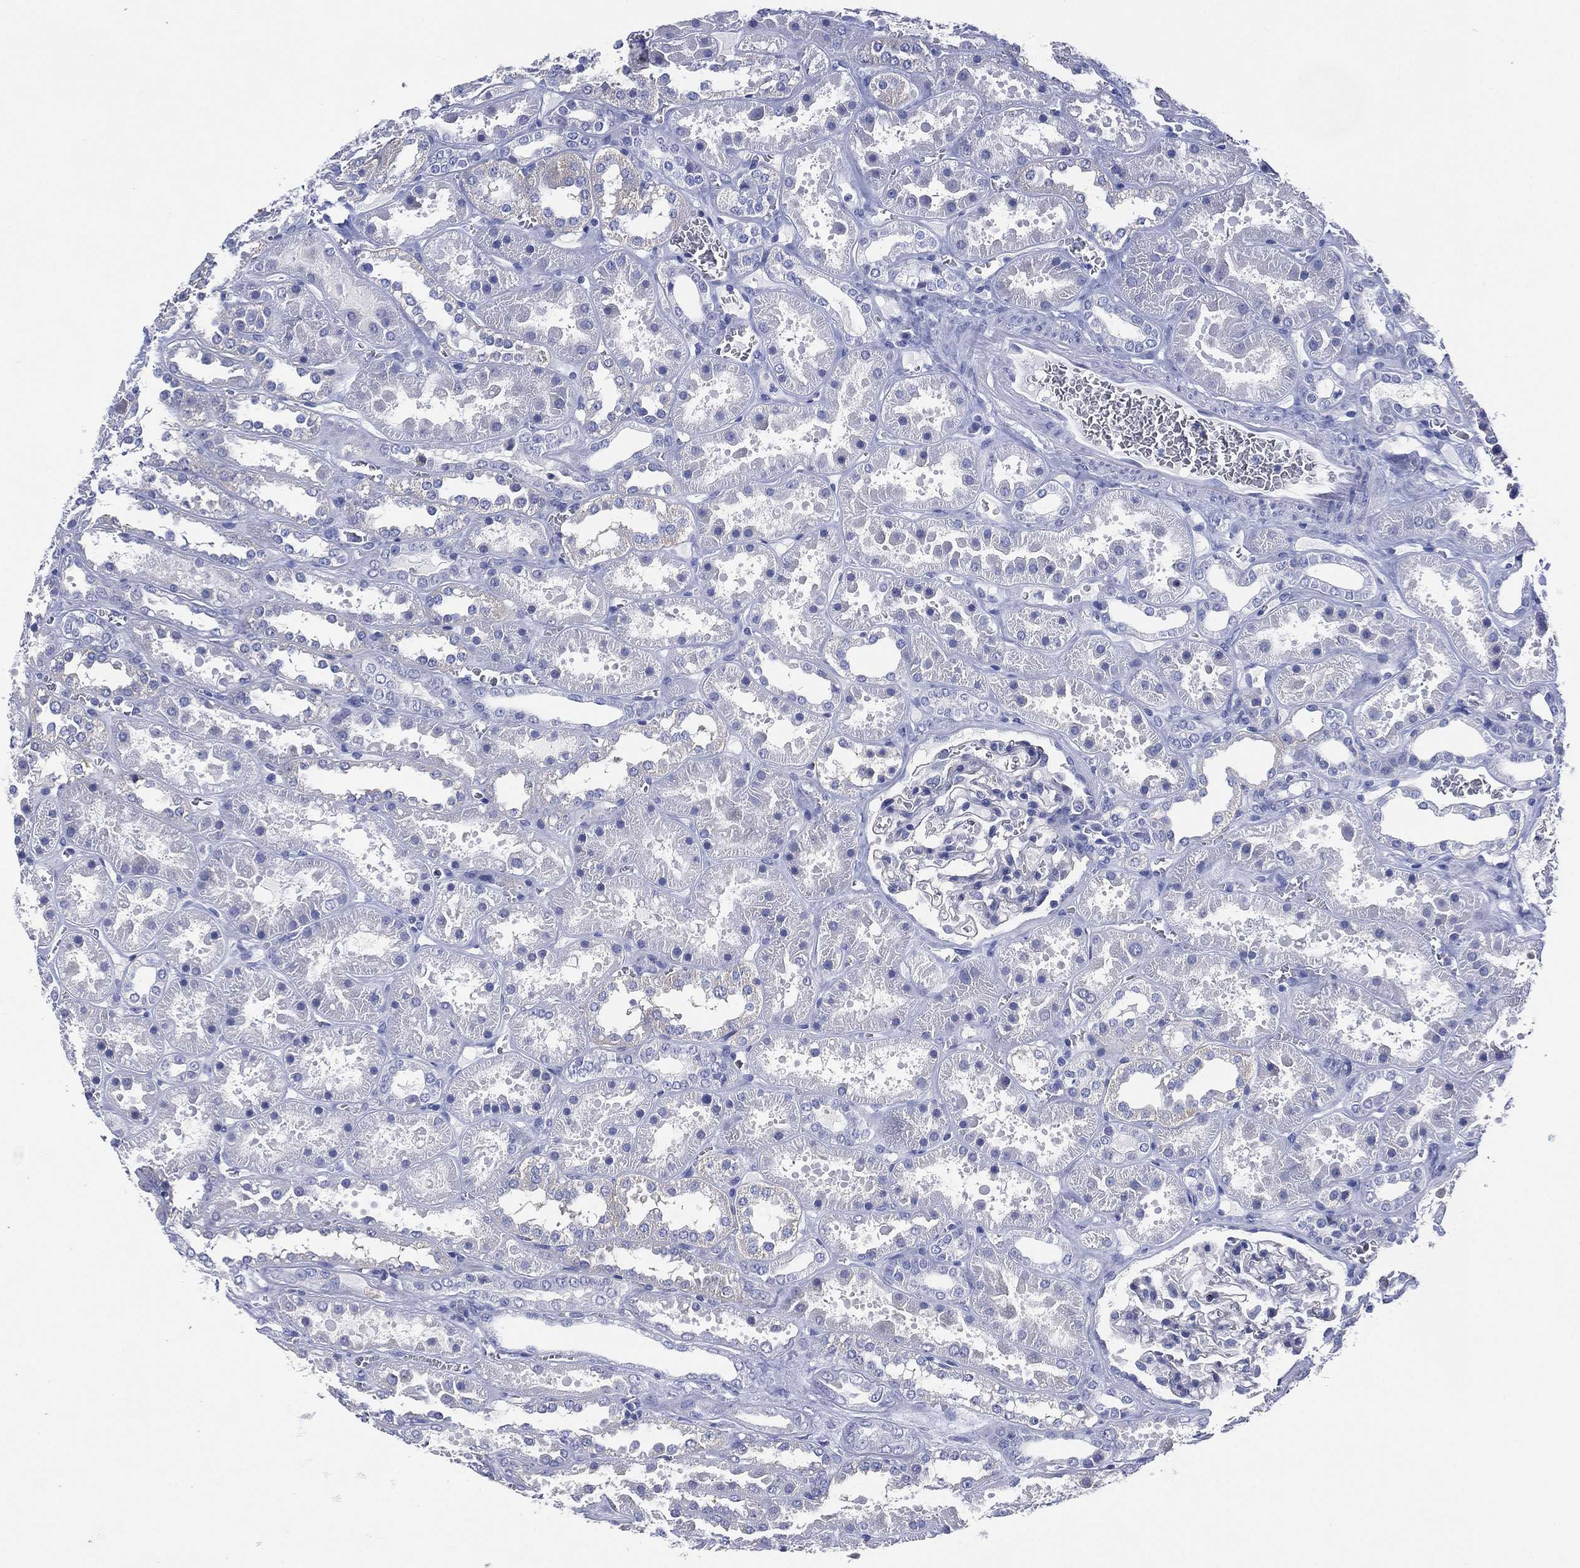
{"staining": {"intensity": "negative", "quantity": "none", "location": "none"}, "tissue": "kidney", "cell_type": "Cells in glomeruli", "image_type": "normal", "snomed": [{"axis": "morphology", "description": "Normal tissue, NOS"}, {"axis": "topography", "description": "Kidney"}], "caption": "Micrograph shows no protein positivity in cells in glomeruli of unremarkable kidney.", "gene": "CHRNA3", "patient": {"sex": "female", "age": 41}}